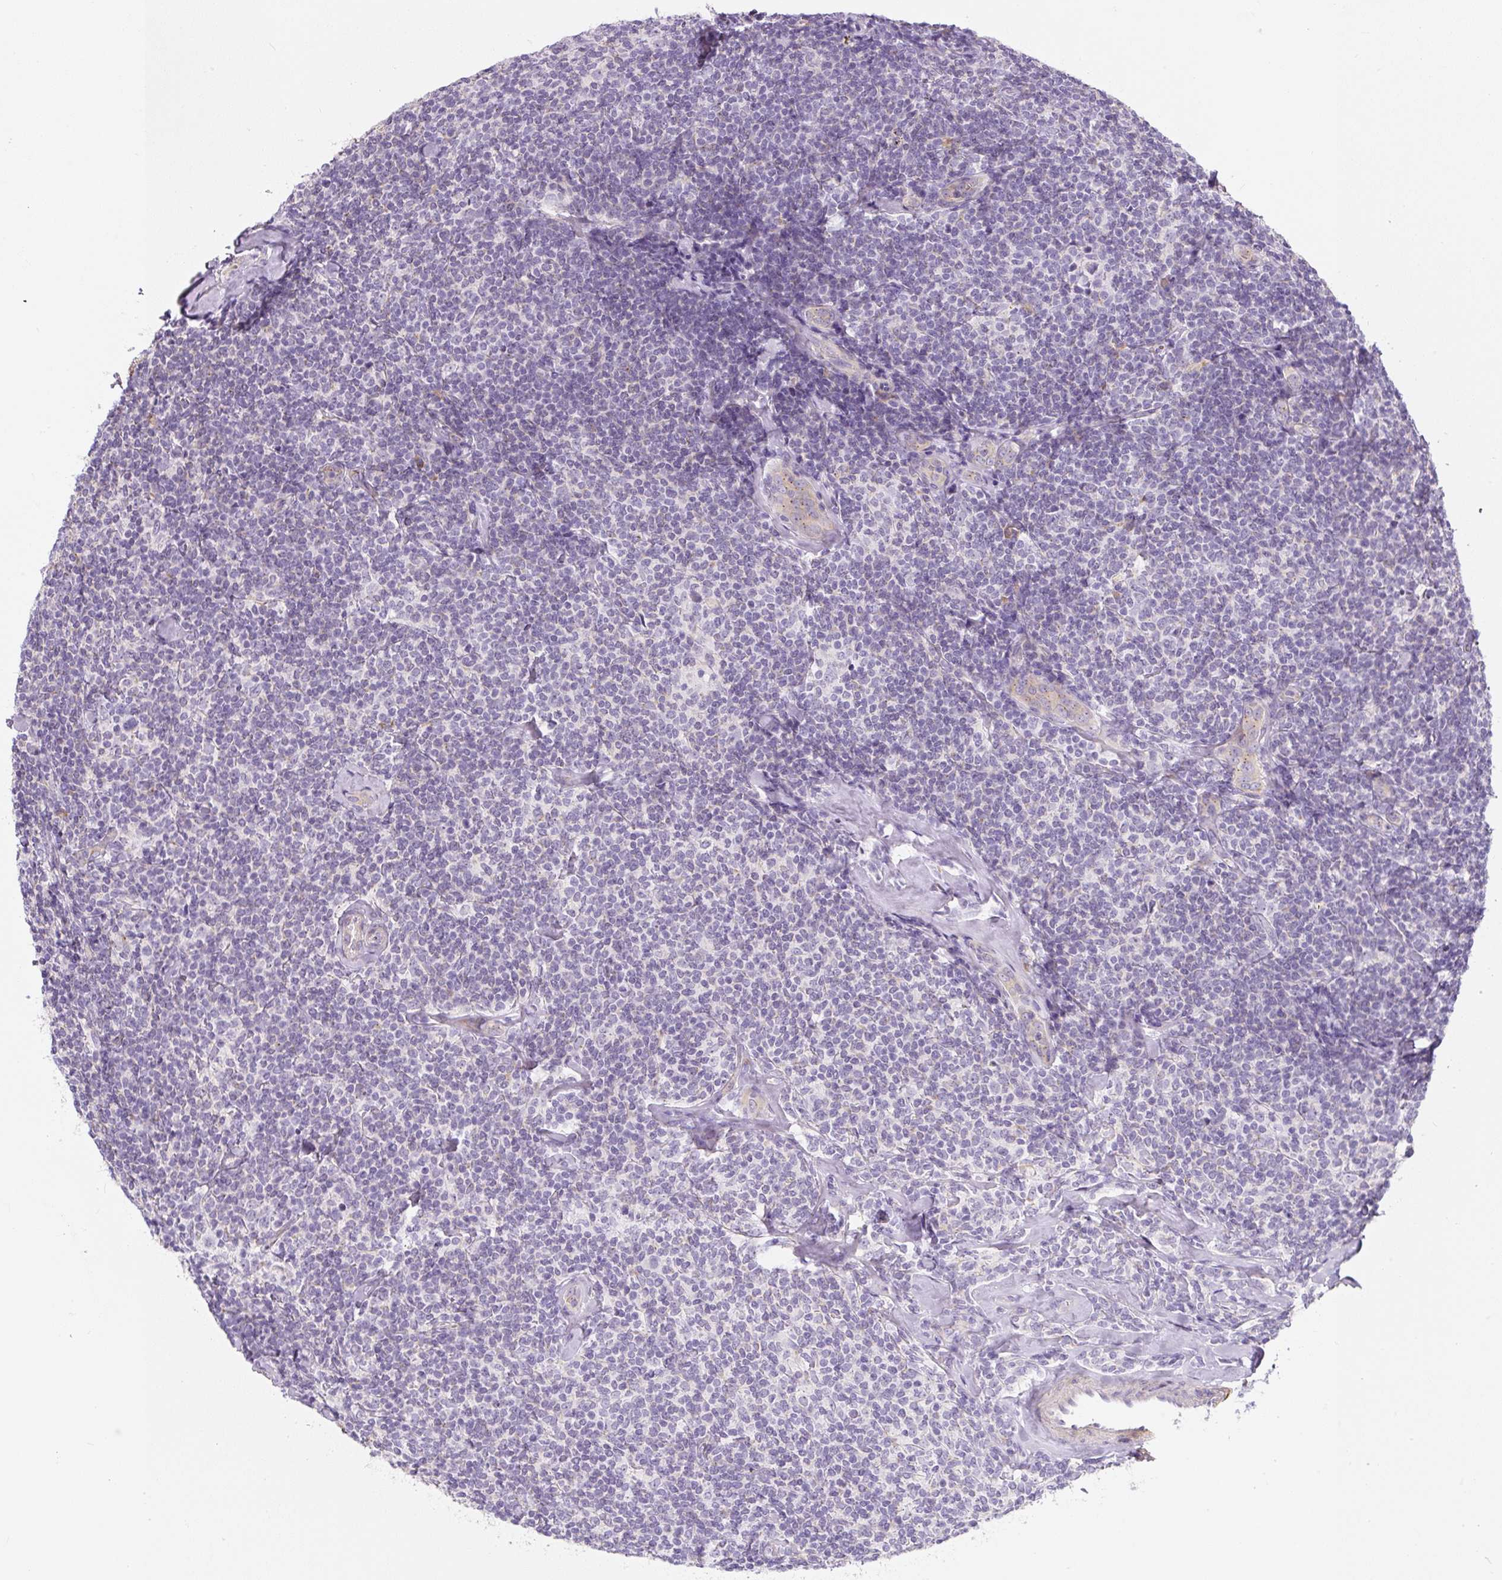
{"staining": {"intensity": "negative", "quantity": "none", "location": "none"}, "tissue": "lymphoma", "cell_type": "Tumor cells", "image_type": "cancer", "snomed": [{"axis": "morphology", "description": "Malignant lymphoma, non-Hodgkin's type, Low grade"}, {"axis": "topography", "description": "Lymph node"}], "caption": "Lymphoma was stained to show a protein in brown. There is no significant expression in tumor cells.", "gene": "PWWP3B", "patient": {"sex": "female", "age": 56}}